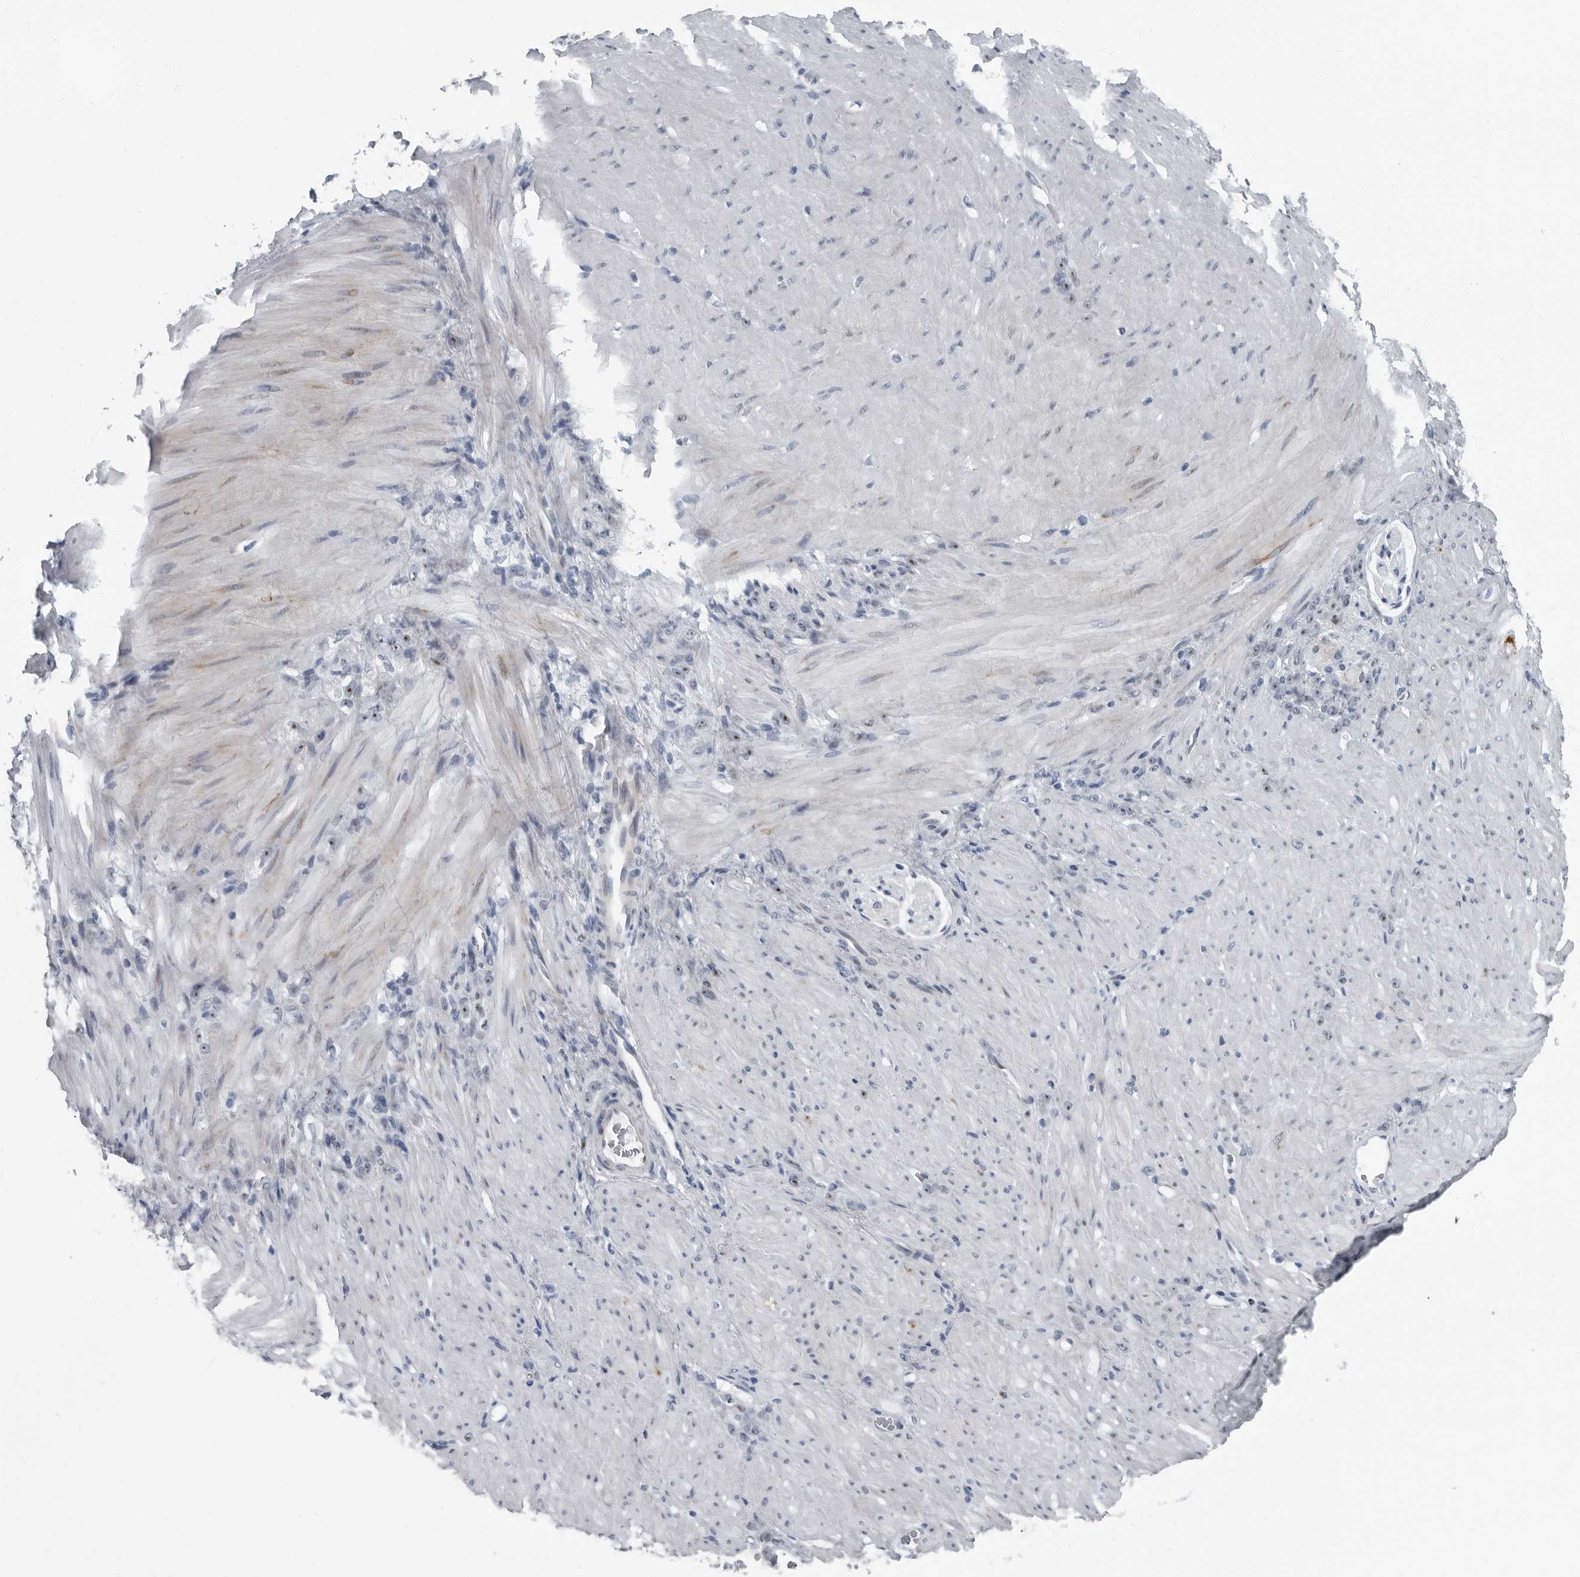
{"staining": {"intensity": "moderate", "quantity": "25%-75%", "location": "nuclear"}, "tissue": "stomach cancer", "cell_type": "Tumor cells", "image_type": "cancer", "snomed": [{"axis": "morphology", "description": "Normal tissue, NOS"}, {"axis": "morphology", "description": "Adenocarcinoma, NOS"}, {"axis": "topography", "description": "Stomach"}], "caption": "This histopathology image displays immunohistochemistry (IHC) staining of human stomach adenocarcinoma, with medium moderate nuclear expression in about 25%-75% of tumor cells.", "gene": "PDCD11", "patient": {"sex": "male", "age": 82}}